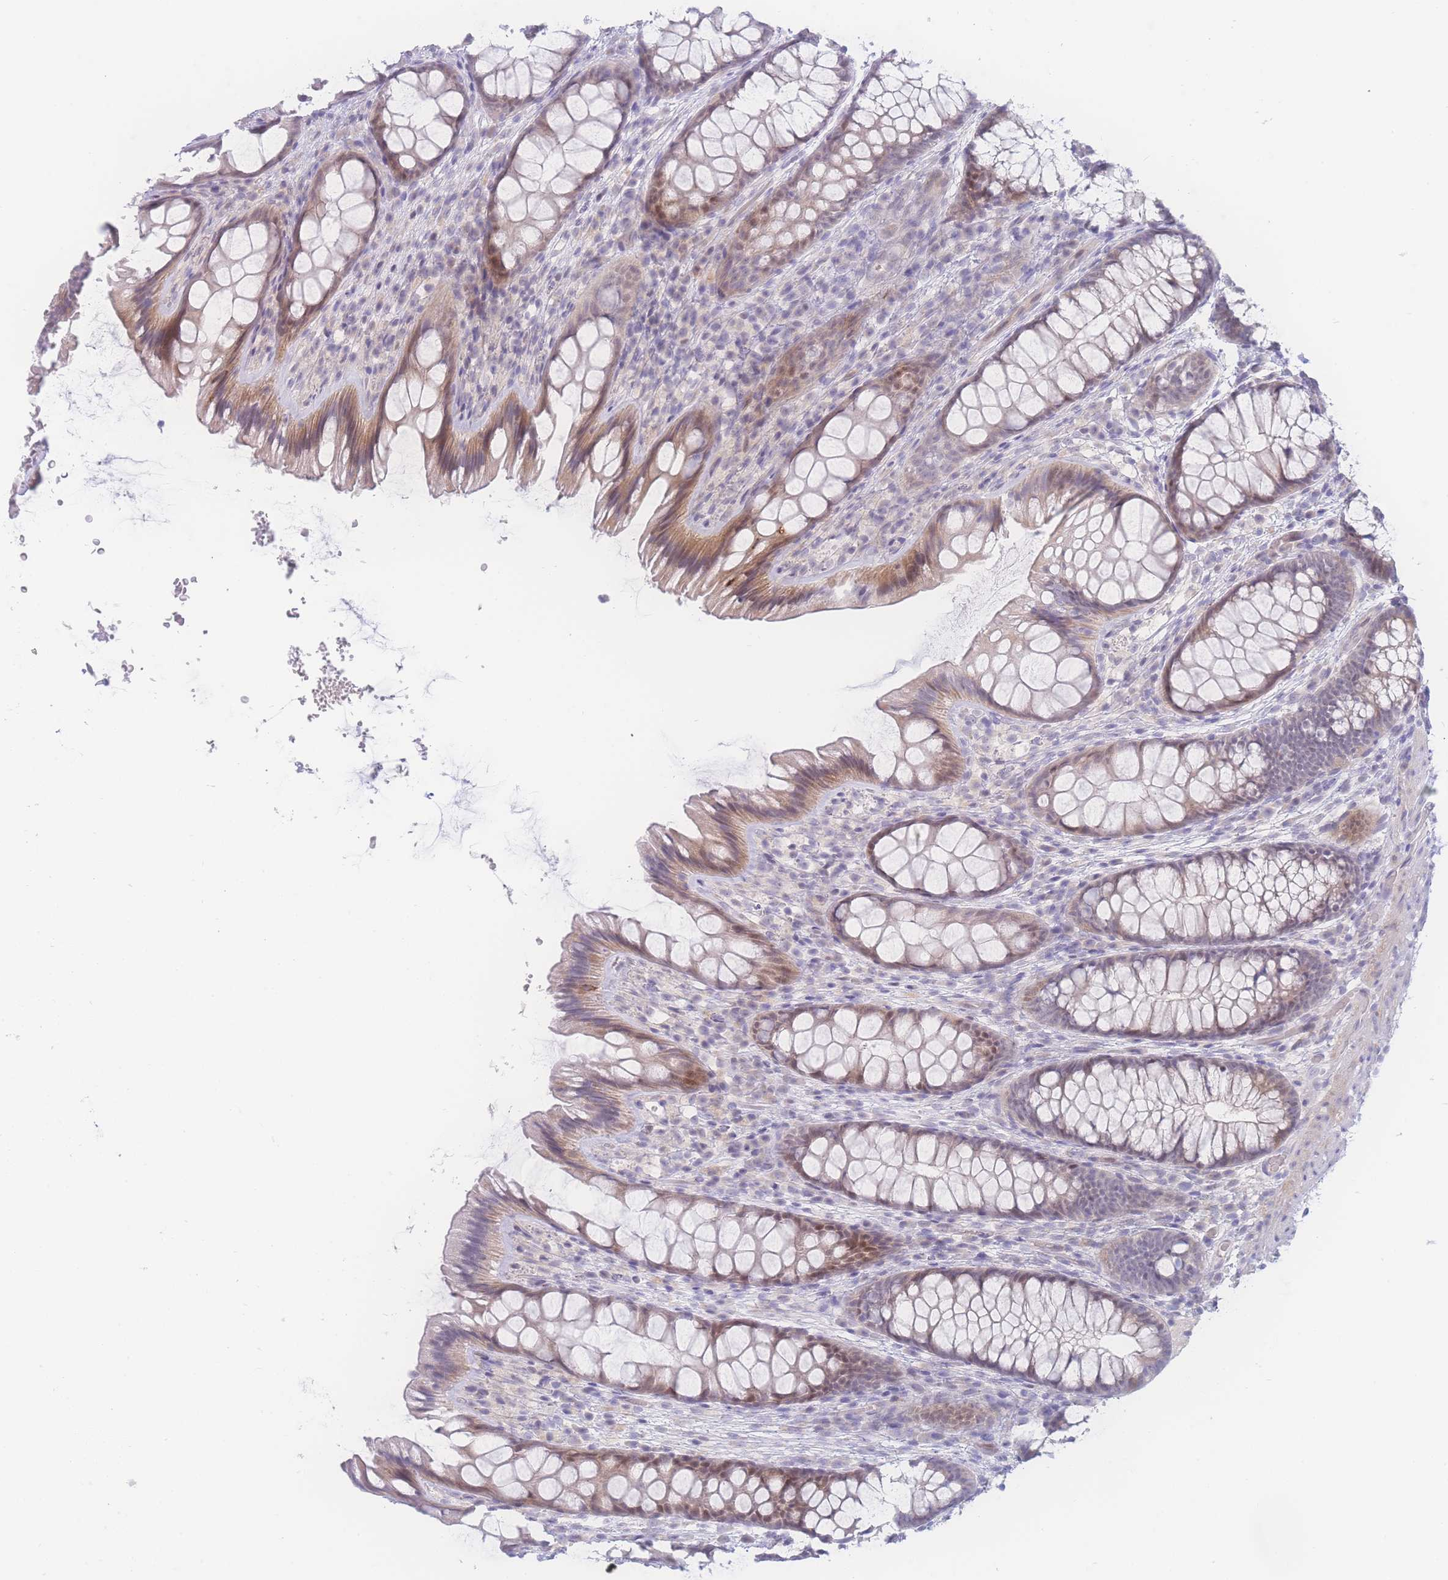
{"staining": {"intensity": "negative", "quantity": "none", "location": "none"}, "tissue": "colon", "cell_type": "Endothelial cells", "image_type": "normal", "snomed": [{"axis": "morphology", "description": "Normal tissue, NOS"}, {"axis": "topography", "description": "Colon"}], "caption": "Endothelial cells show no significant staining in normal colon.", "gene": "PRSS22", "patient": {"sex": "male", "age": 46}}